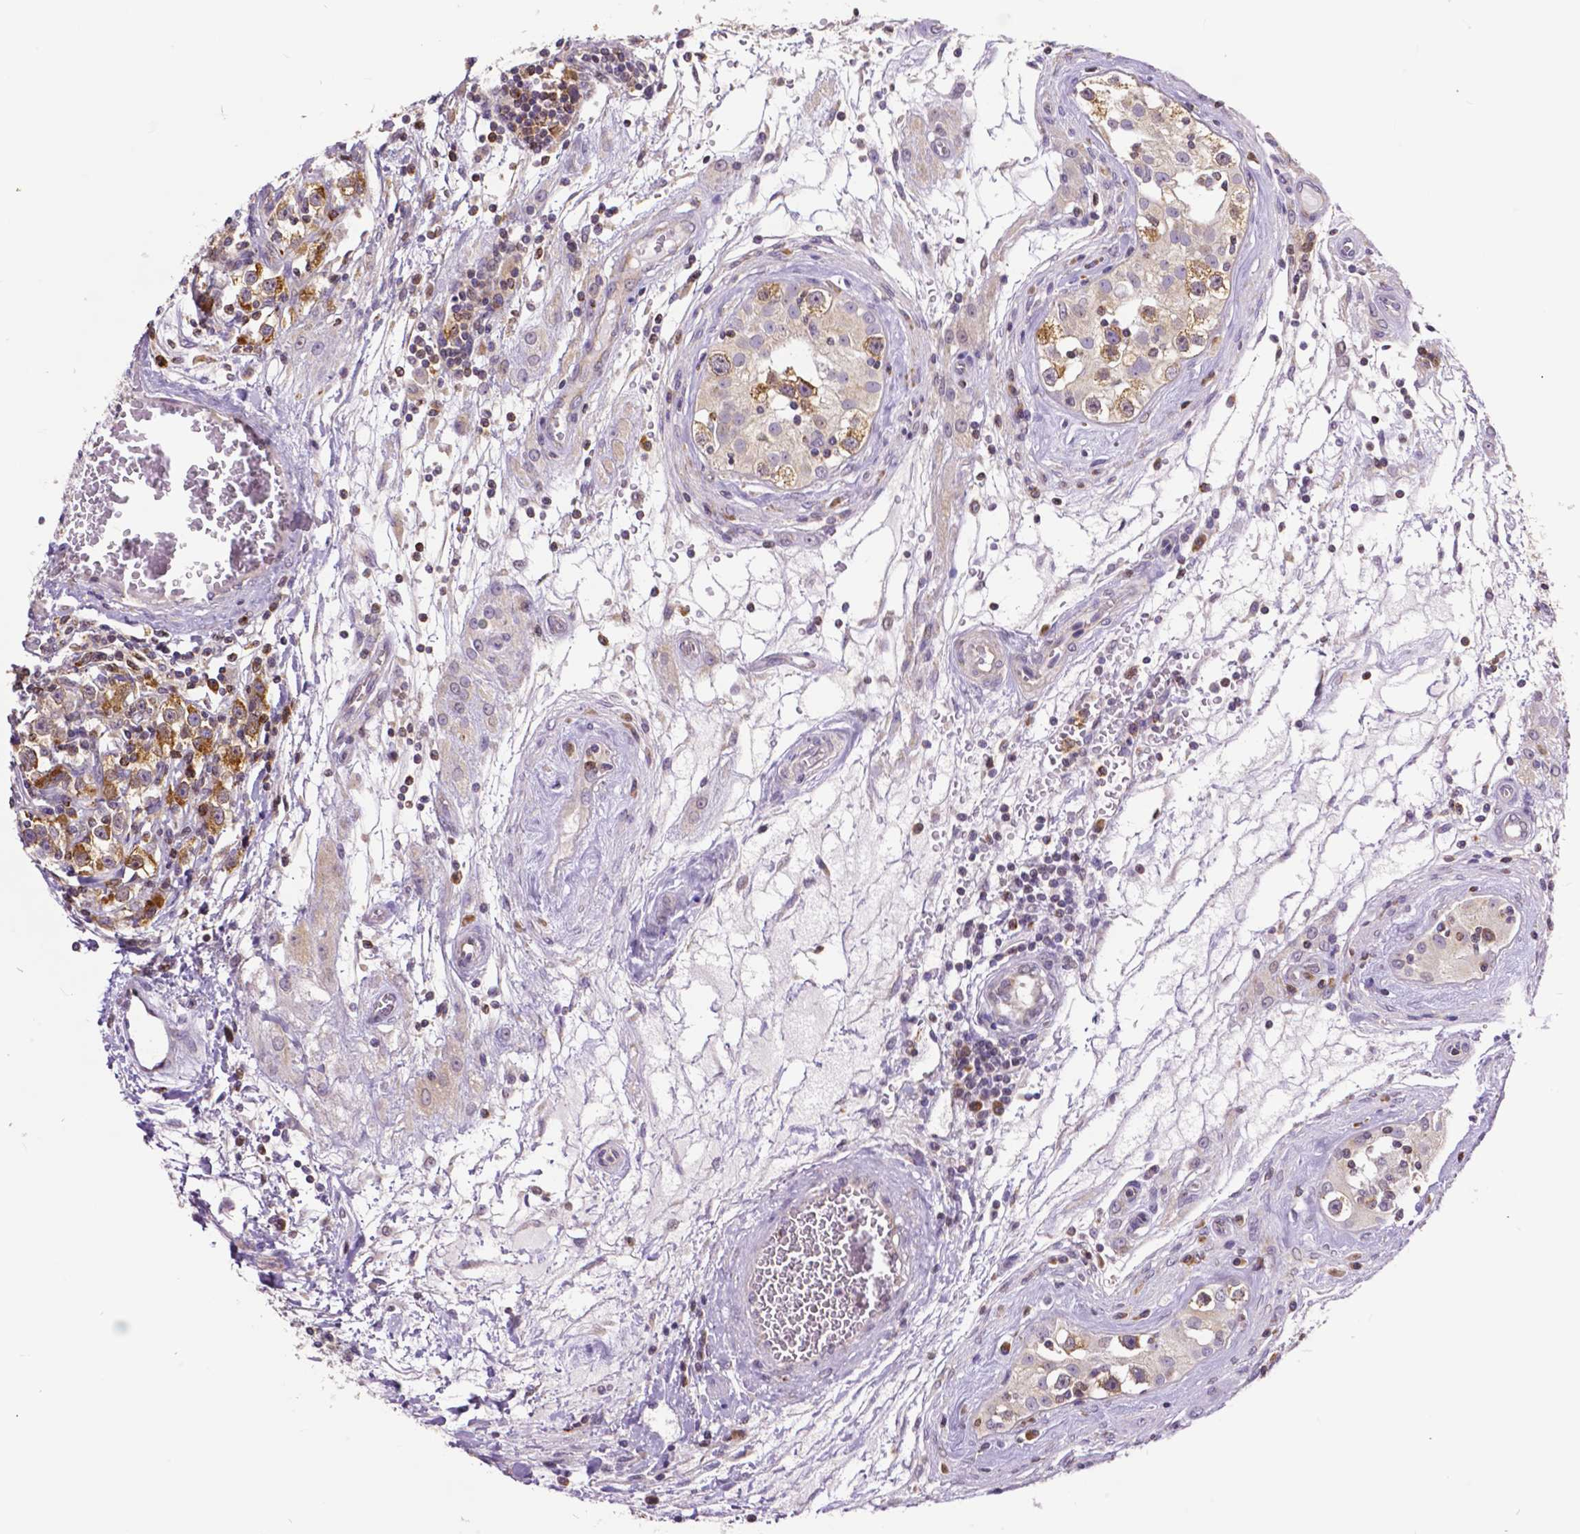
{"staining": {"intensity": "moderate", "quantity": "25%-75%", "location": "cytoplasmic/membranous"}, "tissue": "testis cancer", "cell_type": "Tumor cells", "image_type": "cancer", "snomed": [{"axis": "morphology", "description": "Seminoma, NOS"}, {"axis": "topography", "description": "Testis"}], "caption": "Human seminoma (testis) stained for a protein (brown) reveals moderate cytoplasmic/membranous positive staining in about 25%-75% of tumor cells.", "gene": "MCL1", "patient": {"sex": "male", "age": 31}}